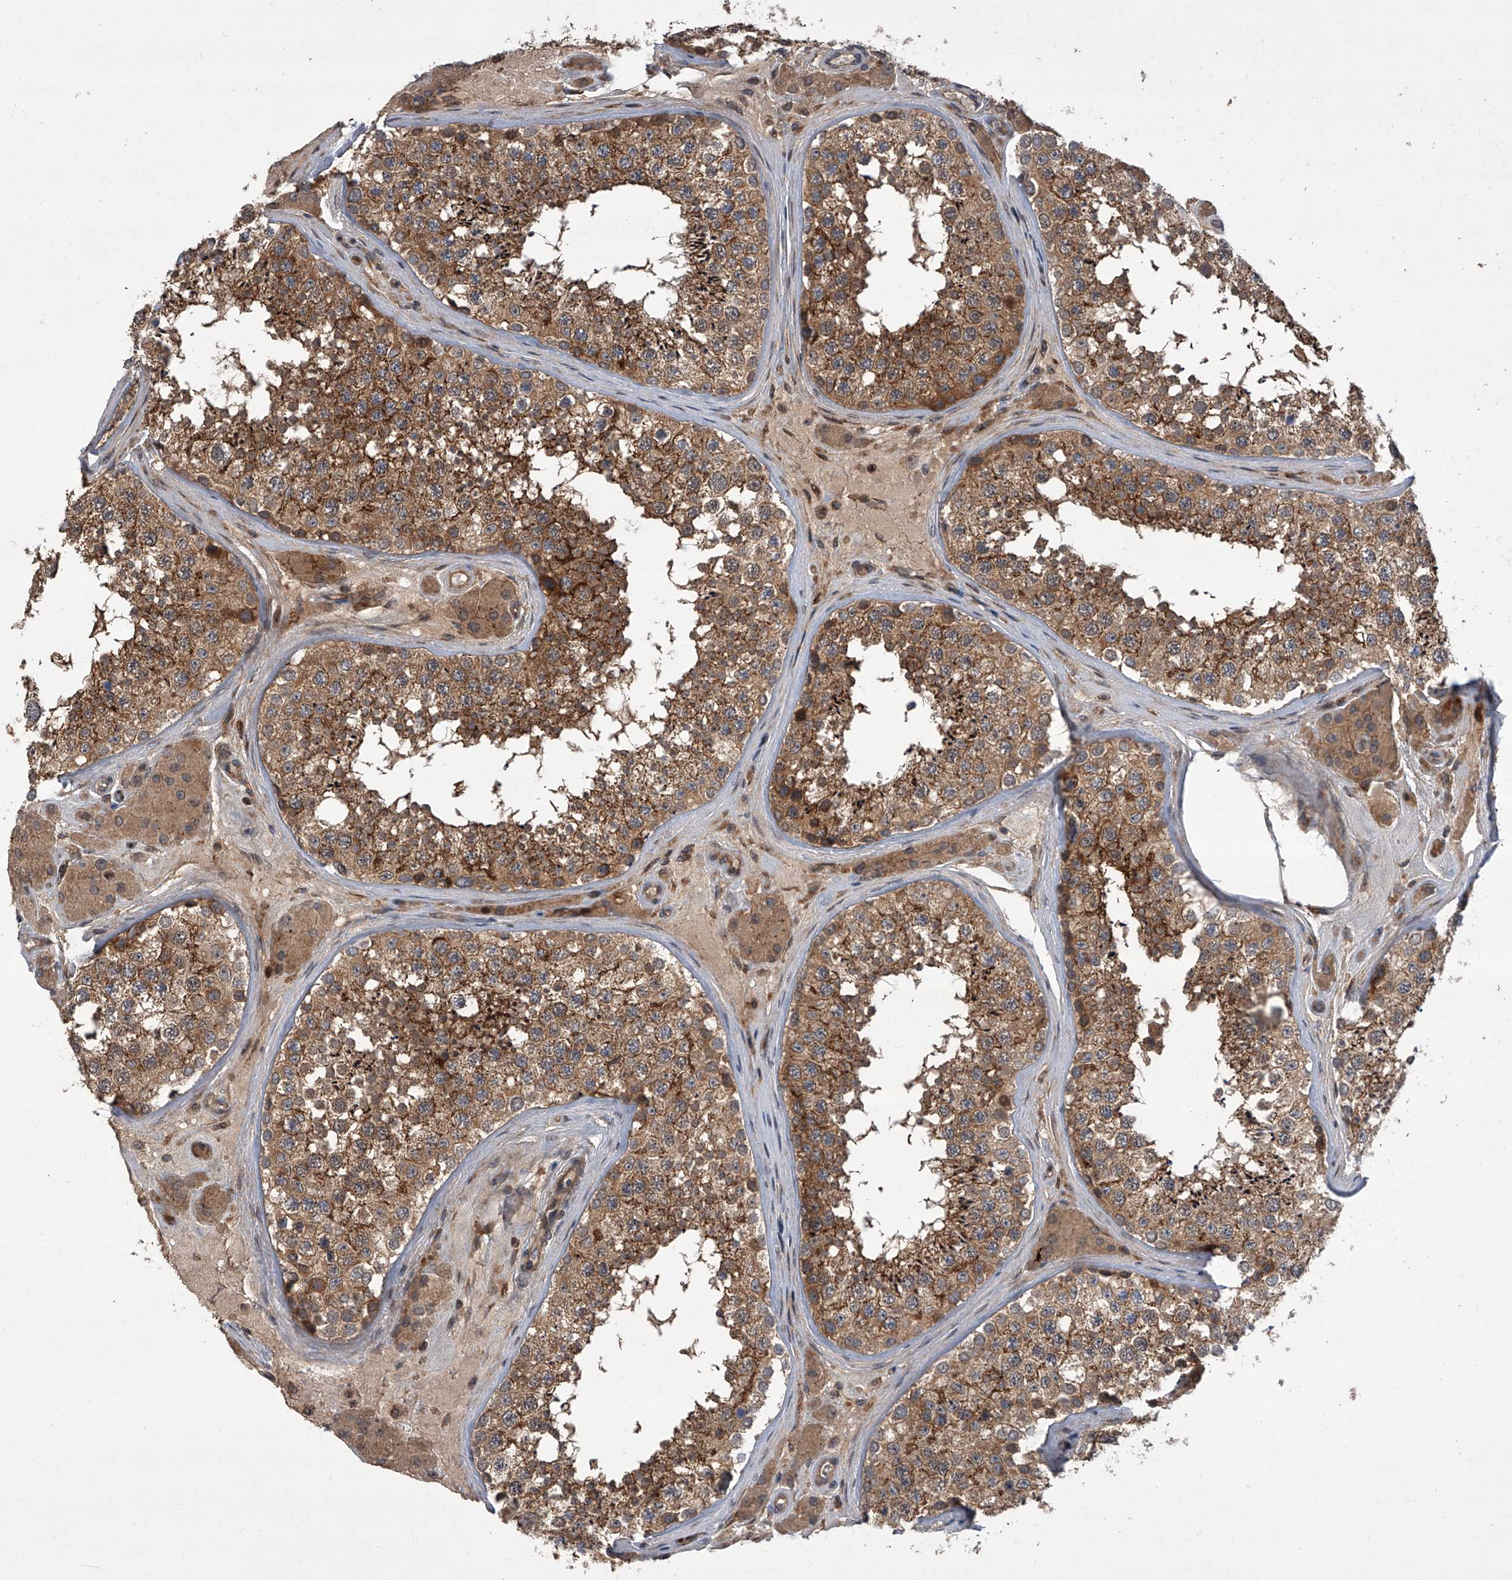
{"staining": {"intensity": "moderate", "quantity": ">75%", "location": "cytoplasmic/membranous"}, "tissue": "testis", "cell_type": "Cells in seminiferous ducts", "image_type": "normal", "snomed": [{"axis": "morphology", "description": "Normal tissue, NOS"}, {"axis": "topography", "description": "Testis"}], "caption": "Immunohistochemistry (DAB (3,3'-diaminobenzidine)) staining of normal human testis exhibits moderate cytoplasmic/membranous protein positivity in about >75% of cells in seminiferous ducts.", "gene": "USP47", "patient": {"sex": "male", "age": 46}}